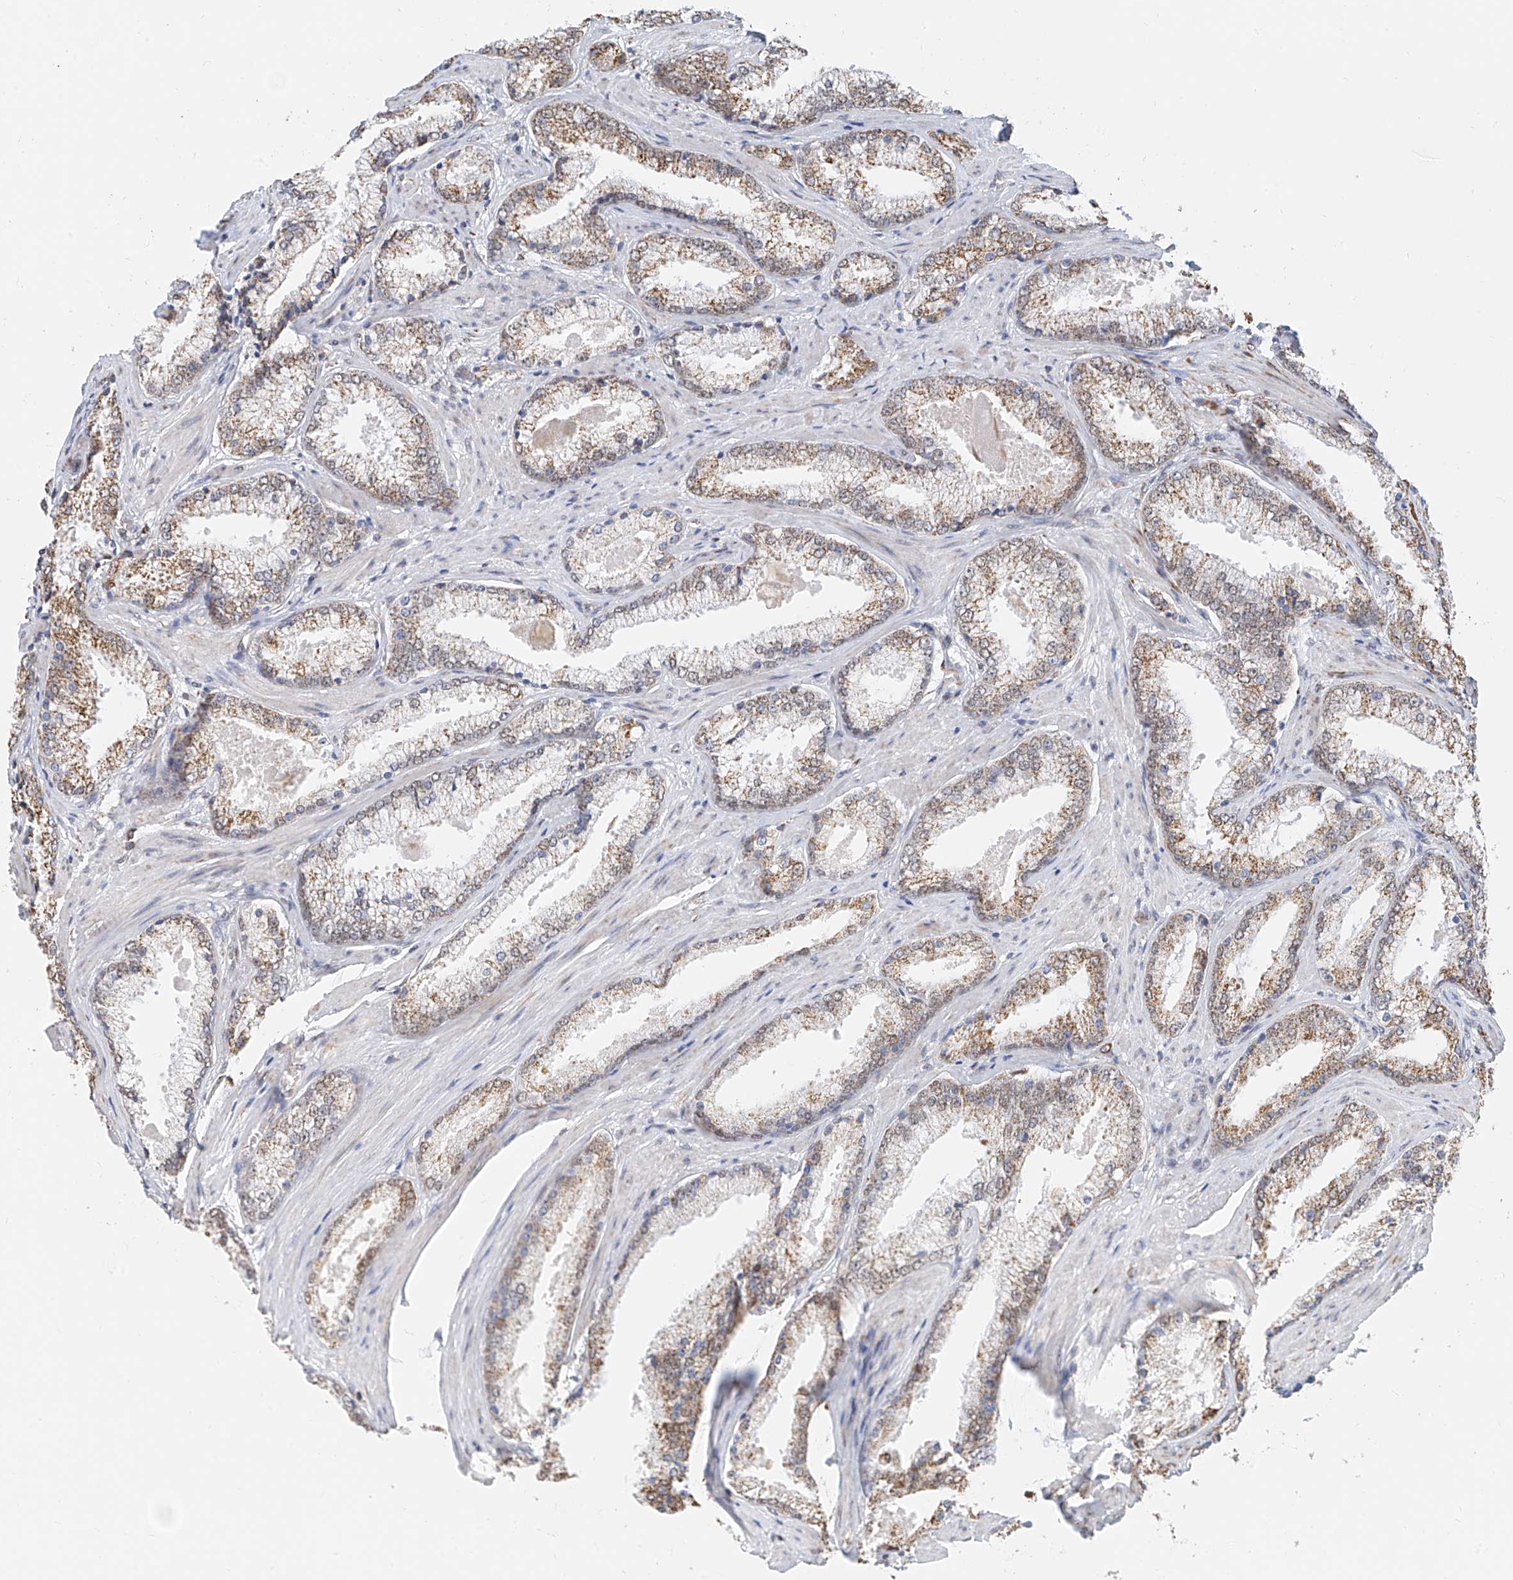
{"staining": {"intensity": "moderate", "quantity": ">75%", "location": "cytoplasmic/membranous"}, "tissue": "prostate cancer", "cell_type": "Tumor cells", "image_type": "cancer", "snomed": [{"axis": "morphology", "description": "Adenocarcinoma, High grade"}, {"axis": "topography", "description": "Prostate"}], "caption": "IHC histopathology image of neoplastic tissue: high-grade adenocarcinoma (prostate) stained using IHC demonstrates medium levels of moderate protein expression localized specifically in the cytoplasmic/membranous of tumor cells, appearing as a cytoplasmic/membranous brown color.", "gene": "NALCN", "patient": {"sex": "male", "age": 66}}